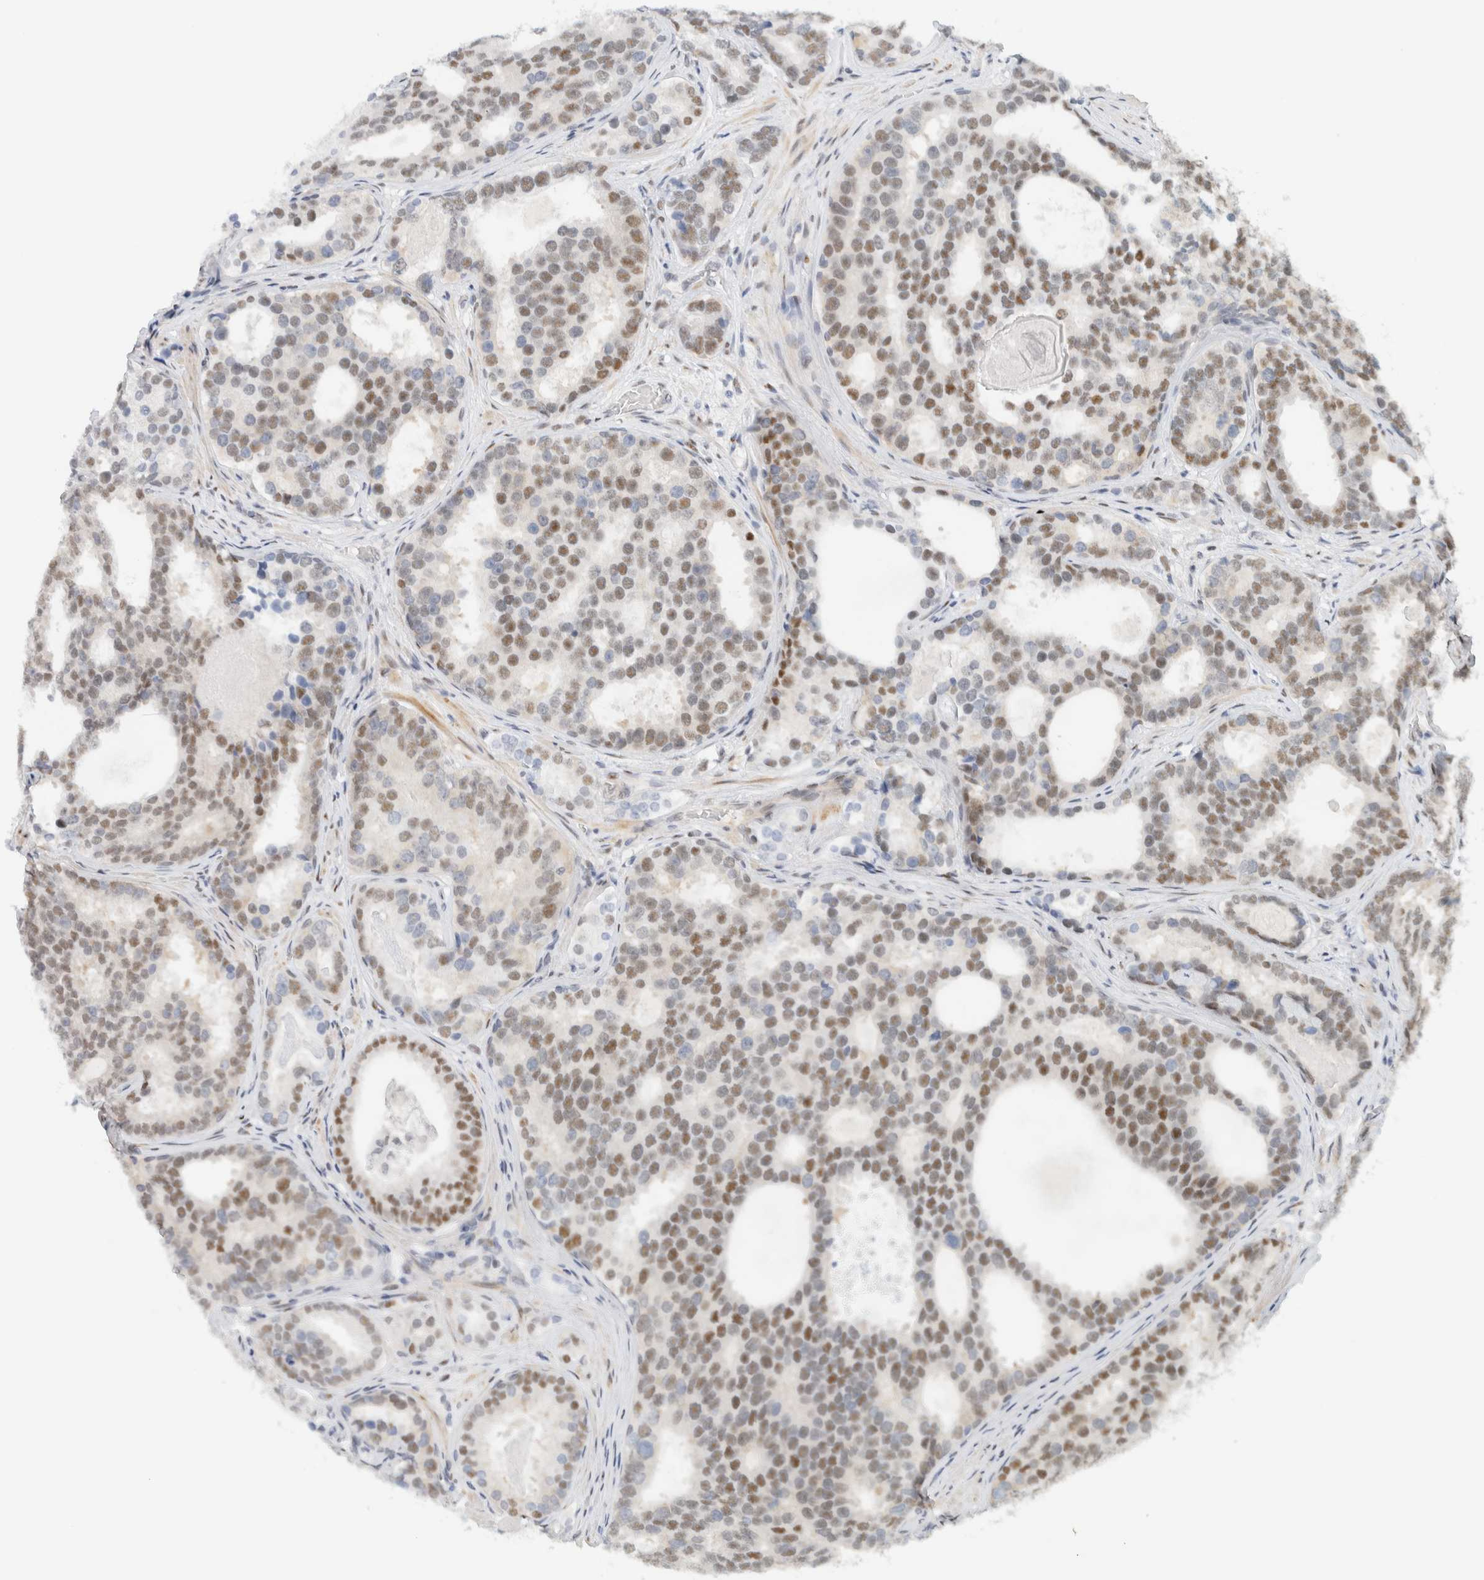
{"staining": {"intensity": "moderate", "quantity": "25%-75%", "location": "nuclear"}, "tissue": "prostate cancer", "cell_type": "Tumor cells", "image_type": "cancer", "snomed": [{"axis": "morphology", "description": "Adenocarcinoma, High grade"}, {"axis": "topography", "description": "Prostate"}], "caption": "There is medium levels of moderate nuclear expression in tumor cells of prostate cancer, as demonstrated by immunohistochemical staining (brown color).", "gene": "ZNF683", "patient": {"sex": "male", "age": 60}}